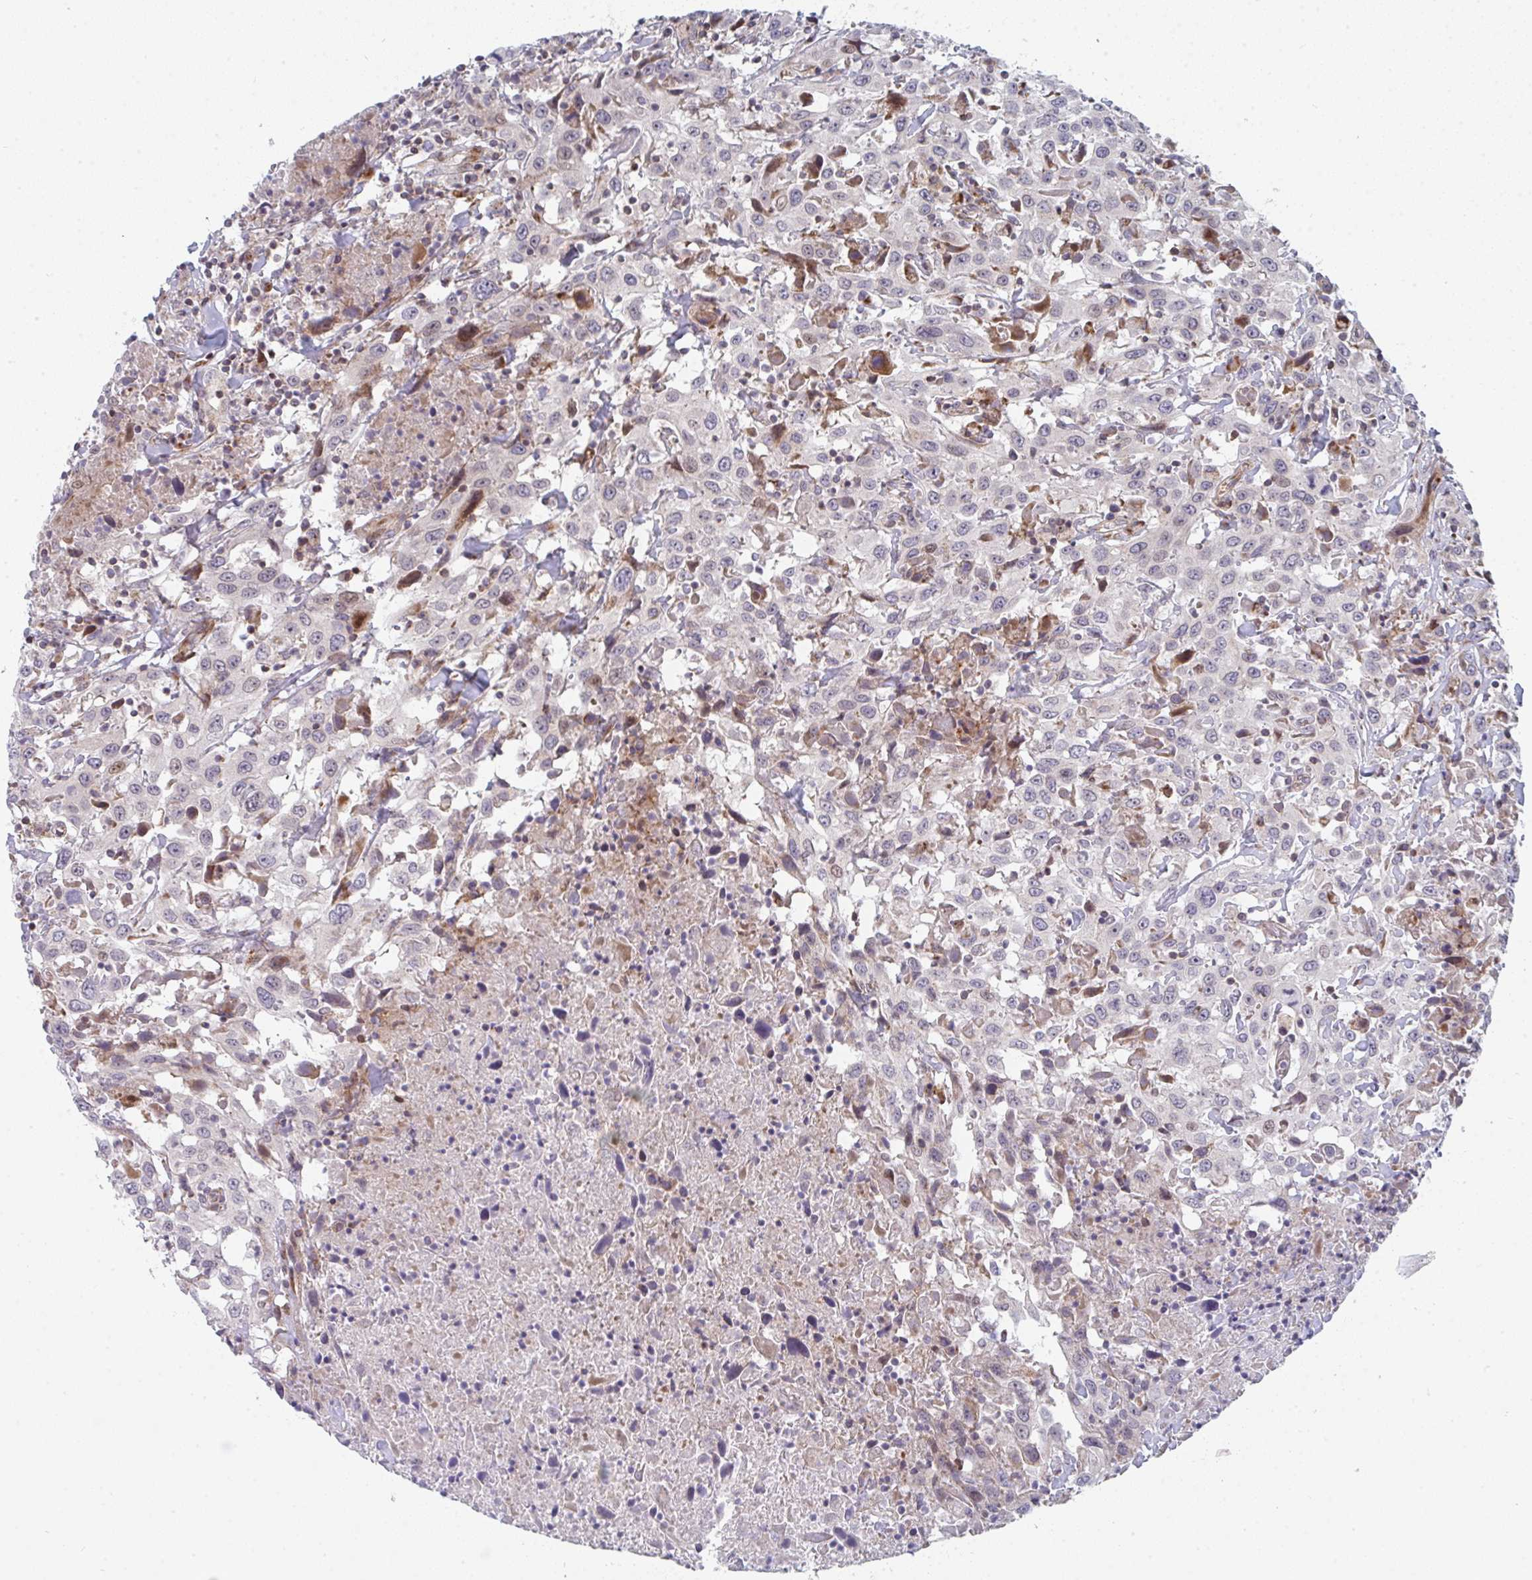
{"staining": {"intensity": "weak", "quantity": "<25%", "location": "nuclear"}, "tissue": "urothelial cancer", "cell_type": "Tumor cells", "image_type": "cancer", "snomed": [{"axis": "morphology", "description": "Urothelial carcinoma, High grade"}, {"axis": "topography", "description": "Urinary bladder"}], "caption": "Human urothelial carcinoma (high-grade) stained for a protein using IHC demonstrates no positivity in tumor cells.", "gene": "PRKCH", "patient": {"sex": "male", "age": 61}}